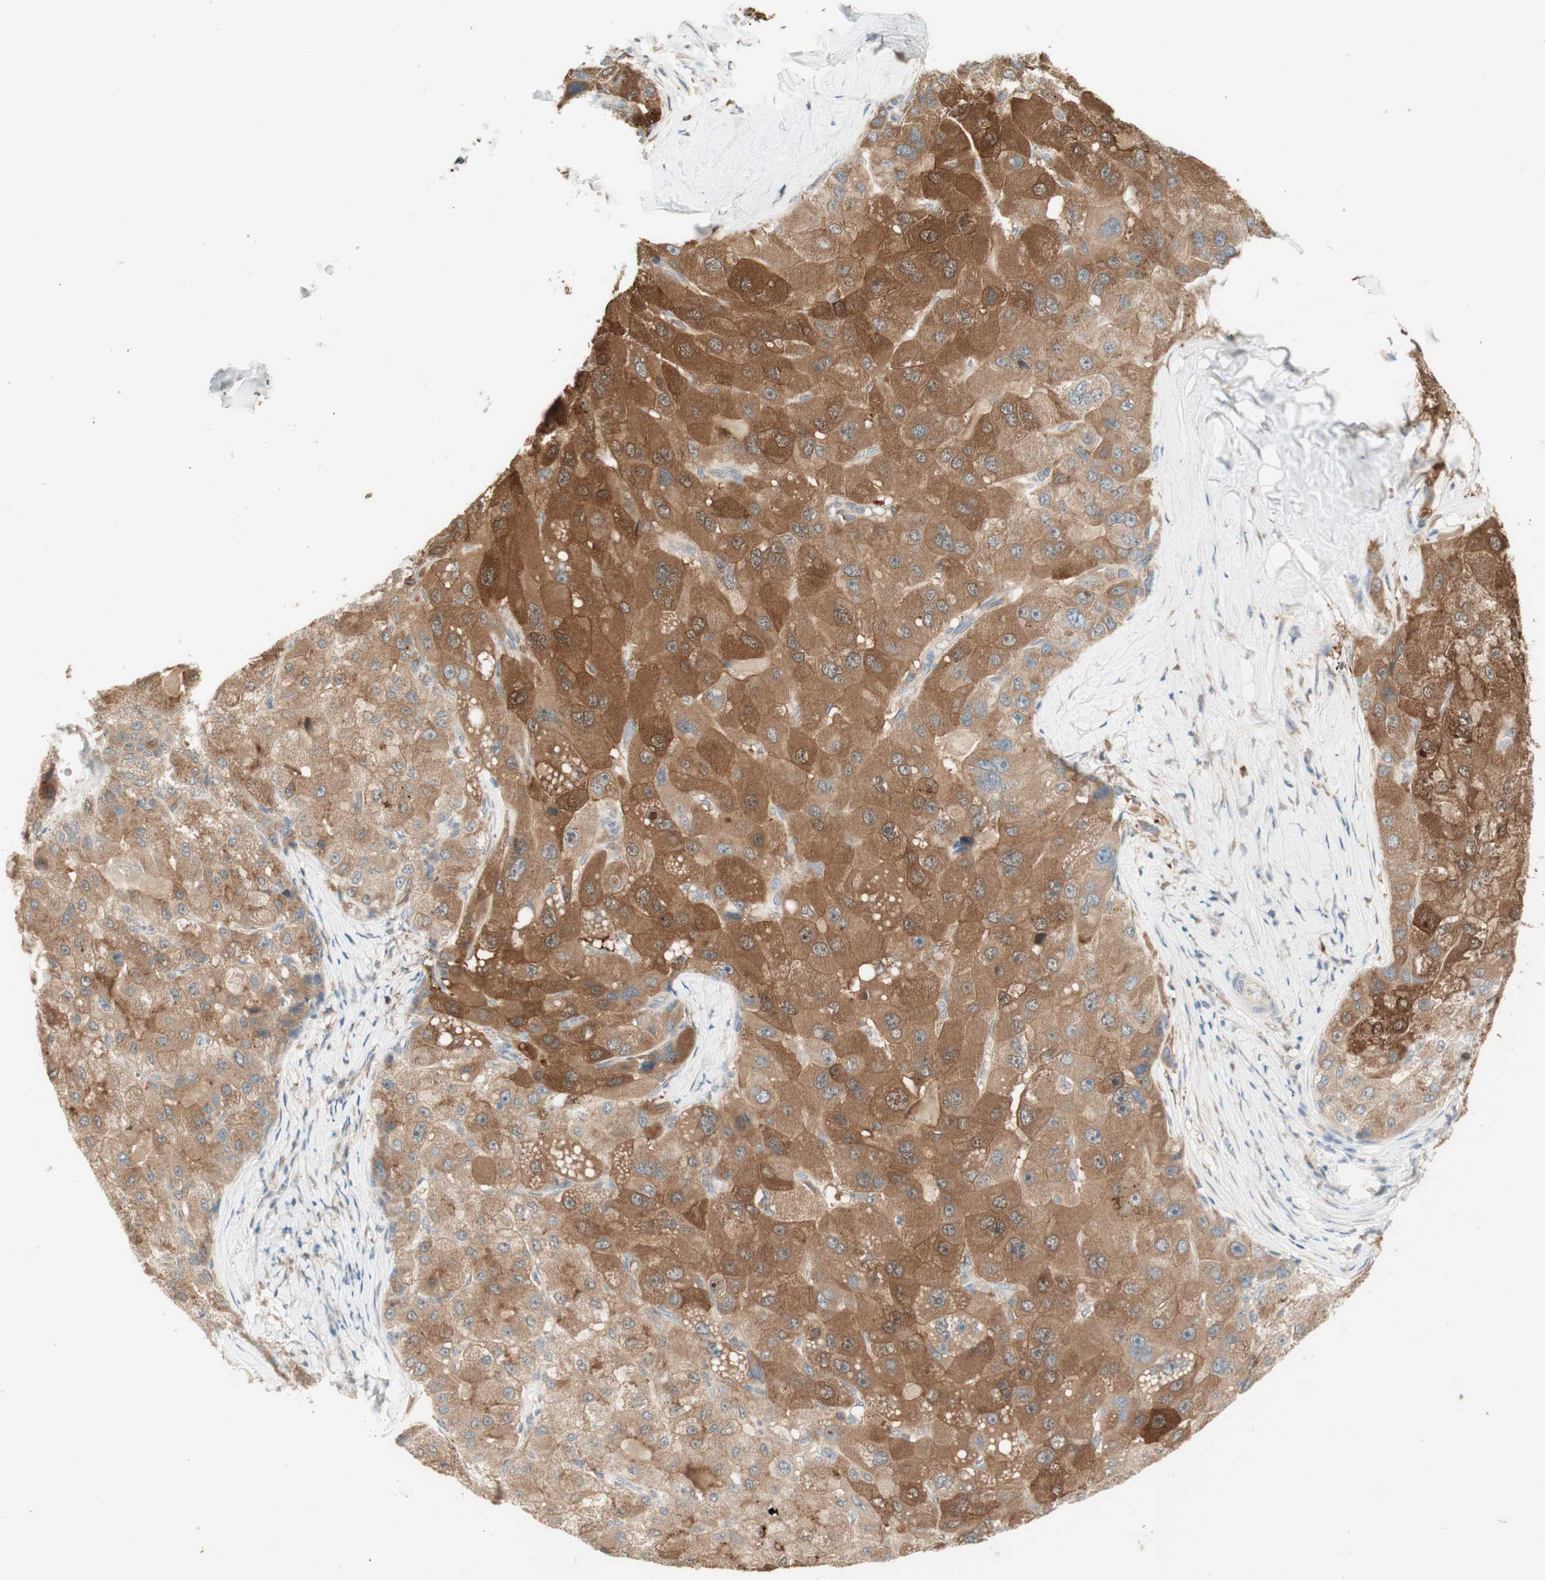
{"staining": {"intensity": "moderate", "quantity": ">75%", "location": "cytoplasmic/membranous"}, "tissue": "liver cancer", "cell_type": "Tumor cells", "image_type": "cancer", "snomed": [{"axis": "morphology", "description": "Carcinoma, Hepatocellular, NOS"}, {"axis": "topography", "description": "Liver"}], "caption": "A brown stain labels moderate cytoplasmic/membranous staining of a protein in human liver hepatocellular carcinoma tumor cells.", "gene": "CLCN2", "patient": {"sex": "male", "age": 80}}